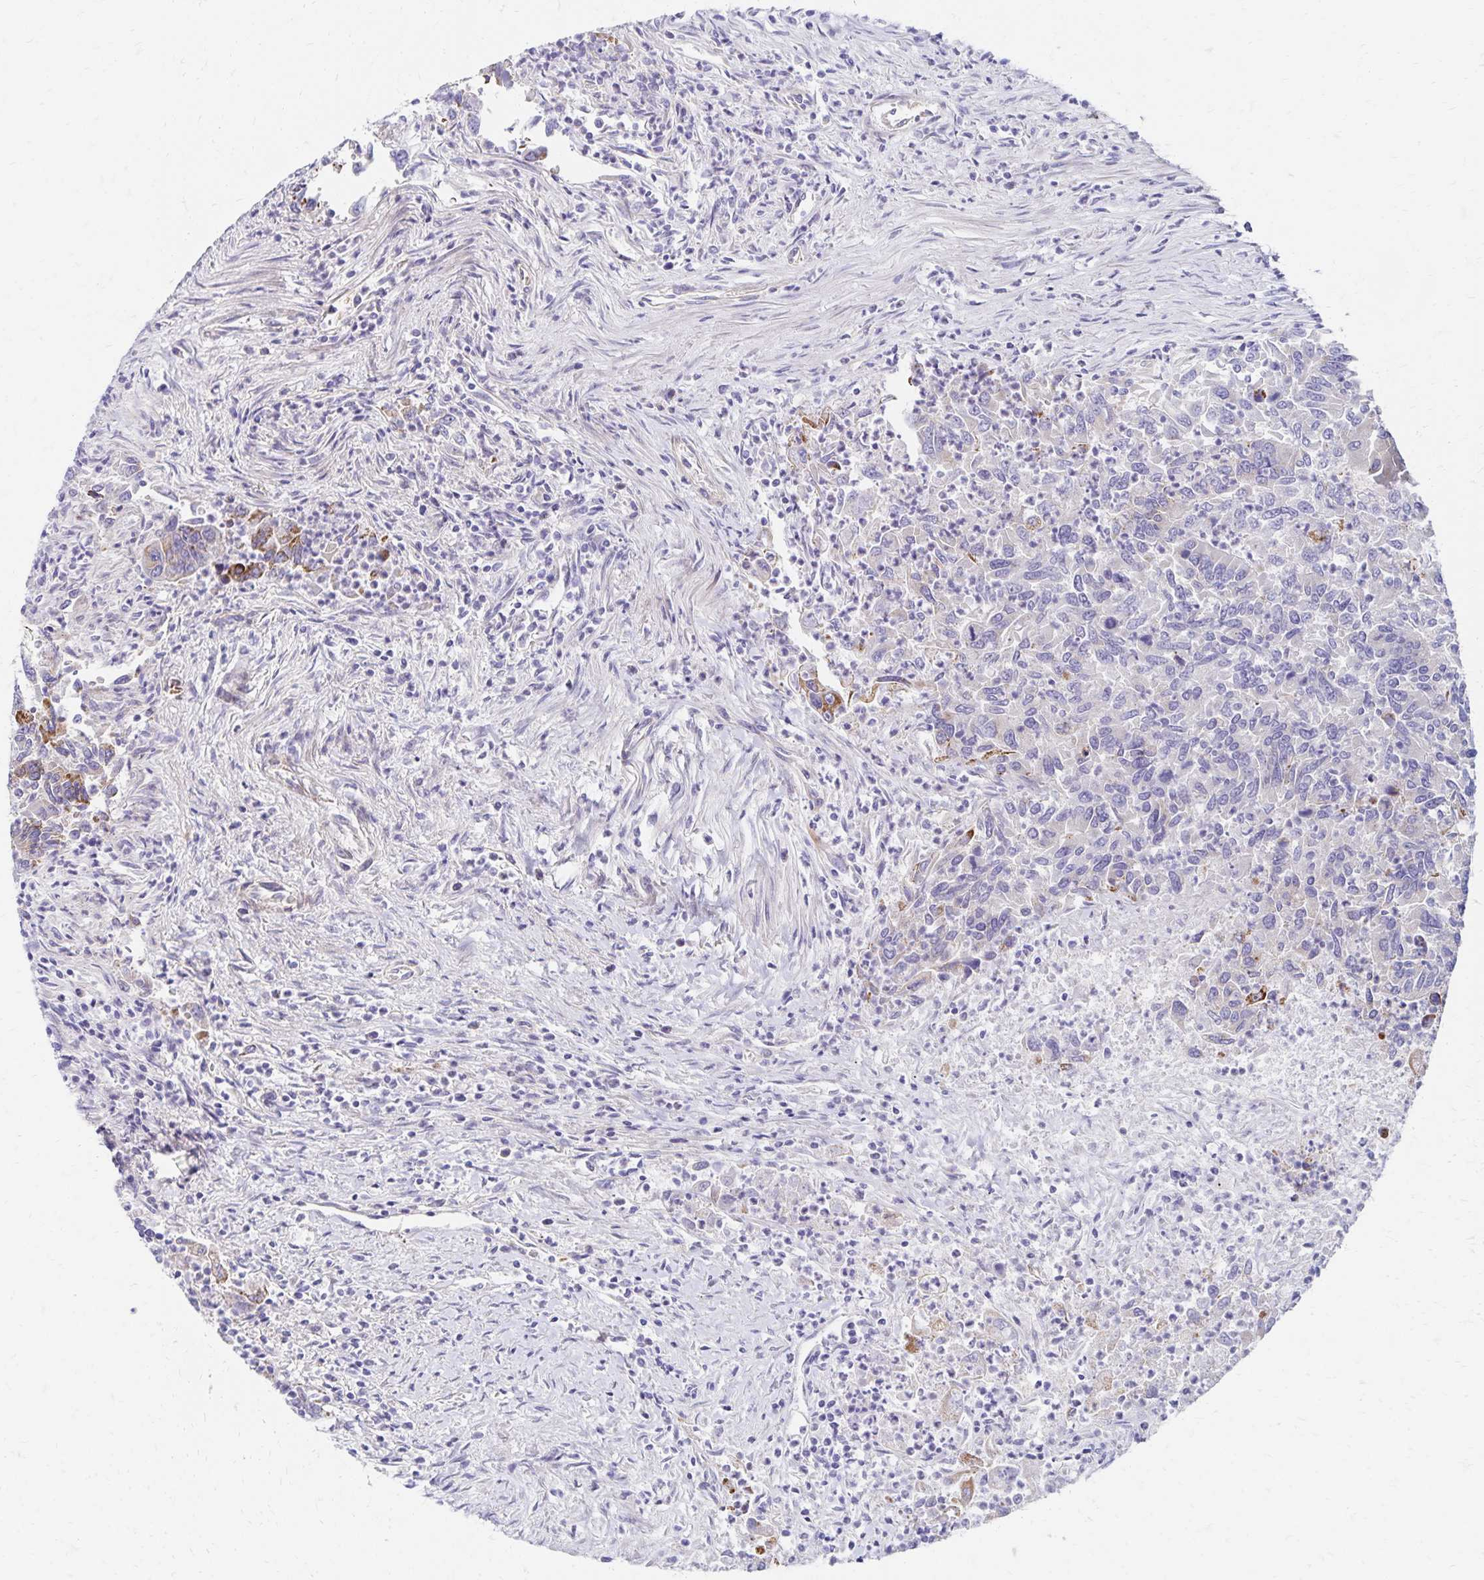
{"staining": {"intensity": "moderate", "quantity": "<25%", "location": "cytoplasmic/membranous"}, "tissue": "colorectal cancer", "cell_type": "Tumor cells", "image_type": "cancer", "snomed": [{"axis": "morphology", "description": "Adenocarcinoma, NOS"}, {"axis": "topography", "description": "Colon"}], "caption": "Colorectal cancer (adenocarcinoma) stained for a protein displays moderate cytoplasmic/membranous positivity in tumor cells.", "gene": "NECAP1", "patient": {"sex": "female", "age": 67}}